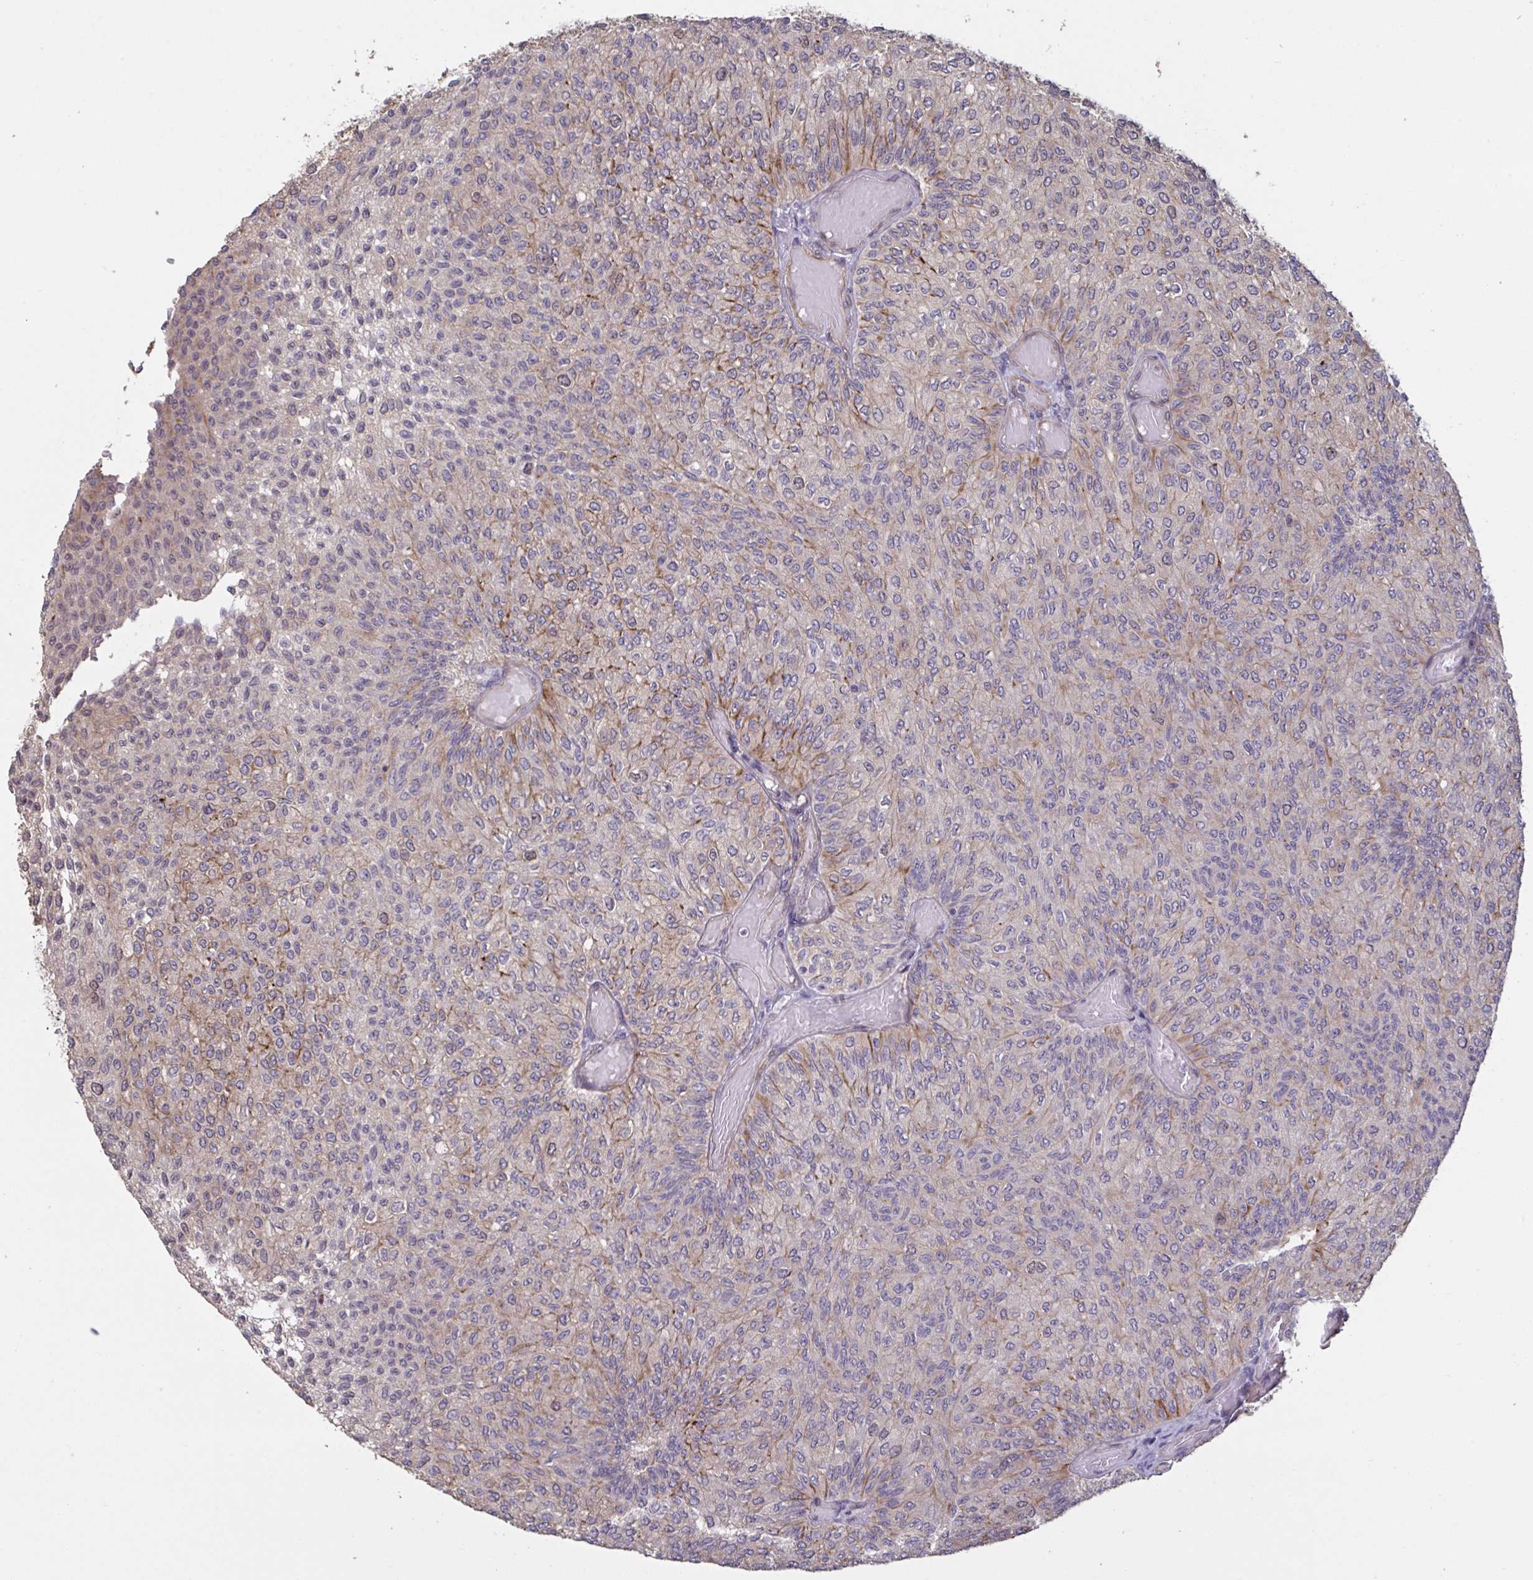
{"staining": {"intensity": "moderate", "quantity": "25%-75%", "location": "nuclear"}, "tissue": "urothelial cancer", "cell_type": "Tumor cells", "image_type": "cancer", "snomed": [{"axis": "morphology", "description": "Urothelial carcinoma, Low grade"}, {"axis": "topography", "description": "Urinary bladder"}], "caption": "IHC of human urothelial cancer displays medium levels of moderate nuclear staining in about 25%-75% of tumor cells. (brown staining indicates protein expression, while blue staining denotes nuclei).", "gene": "IPO5", "patient": {"sex": "male", "age": 78}}